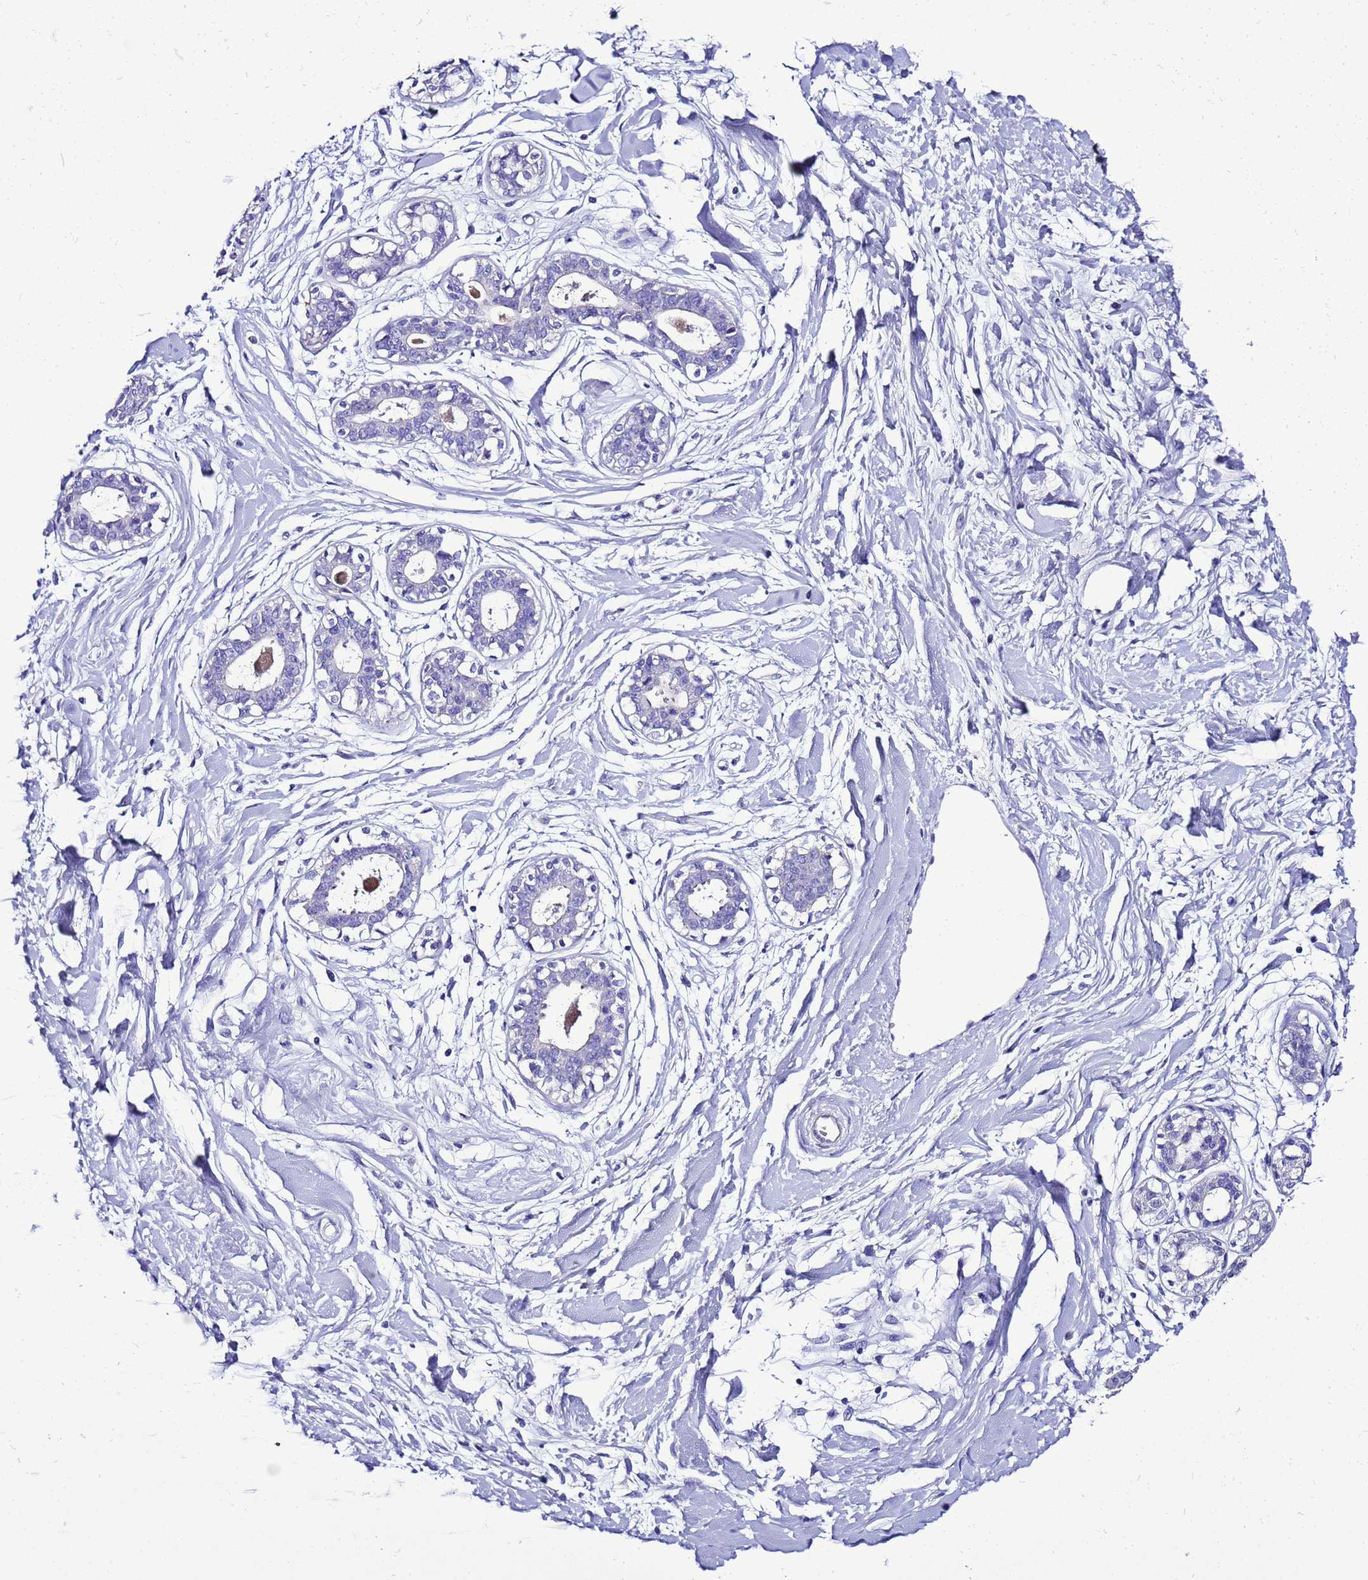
{"staining": {"intensity": "negative", "quantity": "none", "location": "none"}, "tissue": "breast", "cell_type": "Adipocytes", "image_type": "normal", "snomed": [{"axis": "morphology", "description": "Normal tissue, NOS"}, {"axis": "topography", "description": "Breast"}], "caption": "A photomicrograph of breast stained for a protein exhibits no brown staining in adipocytes. (Brightfield microscopy of DAB IHC at high magnification).", "gene": "BEST2", "patient": {"sex": "female", "age": 45}}